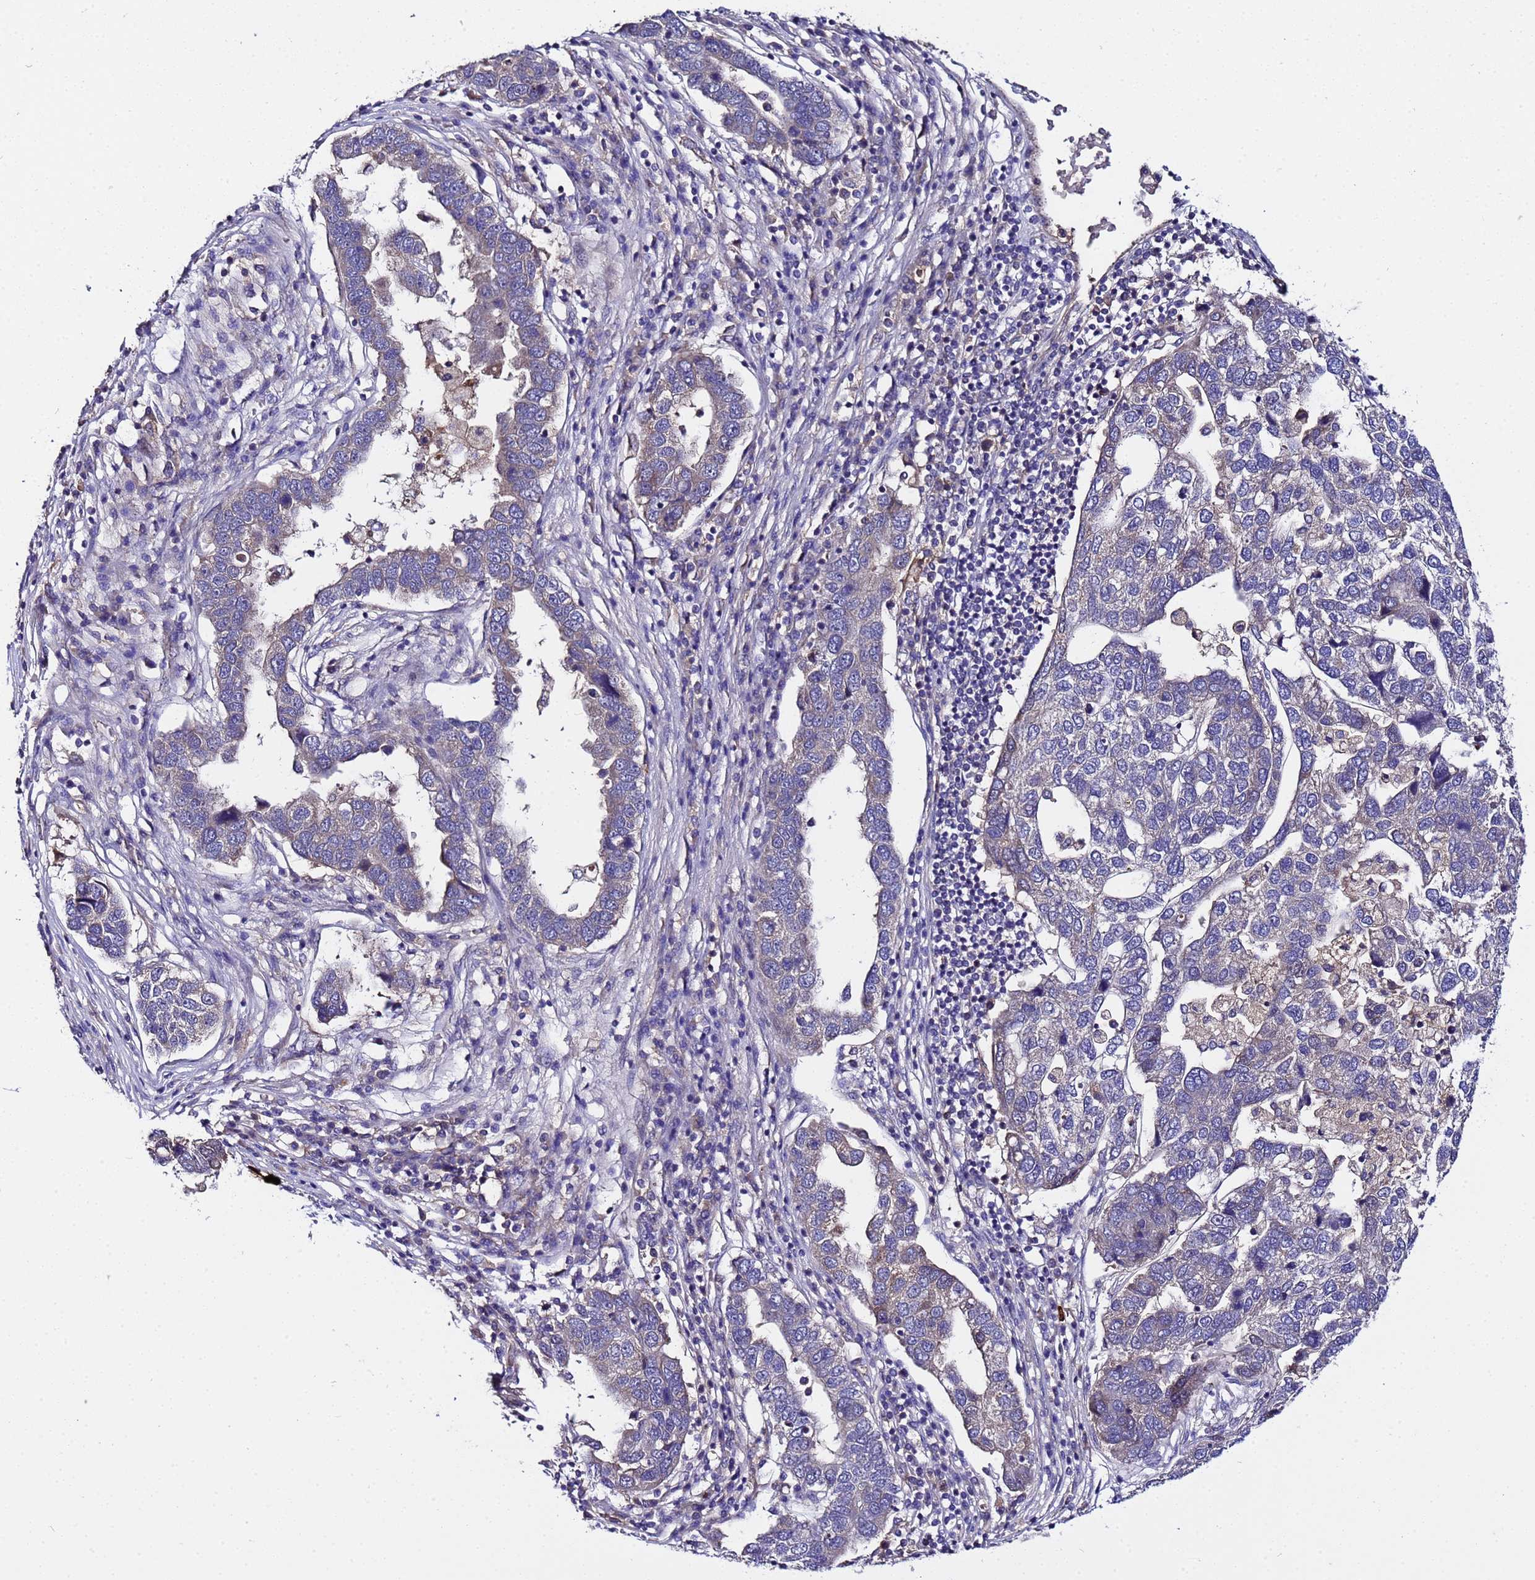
{"staining": {"intensity": "weak", "quantity": "<25%", "location": "cytoplasmic/membranous"}, "tissue": "pancreatic cancer", "cell_type": "Tumor cells", "image_type": "cancer", "snomed": [{"axis": "morphology", "description": "Adenocarcinoma, NOS"}, {"axis": "topography", "description": "Pancreas"}], "caption": "The micrograph displays no staining of tumor cells in adenocarcinoma (pancreatic).", "gene": "PLXDC2", "patient": {"sex": "female", "age": 61}}